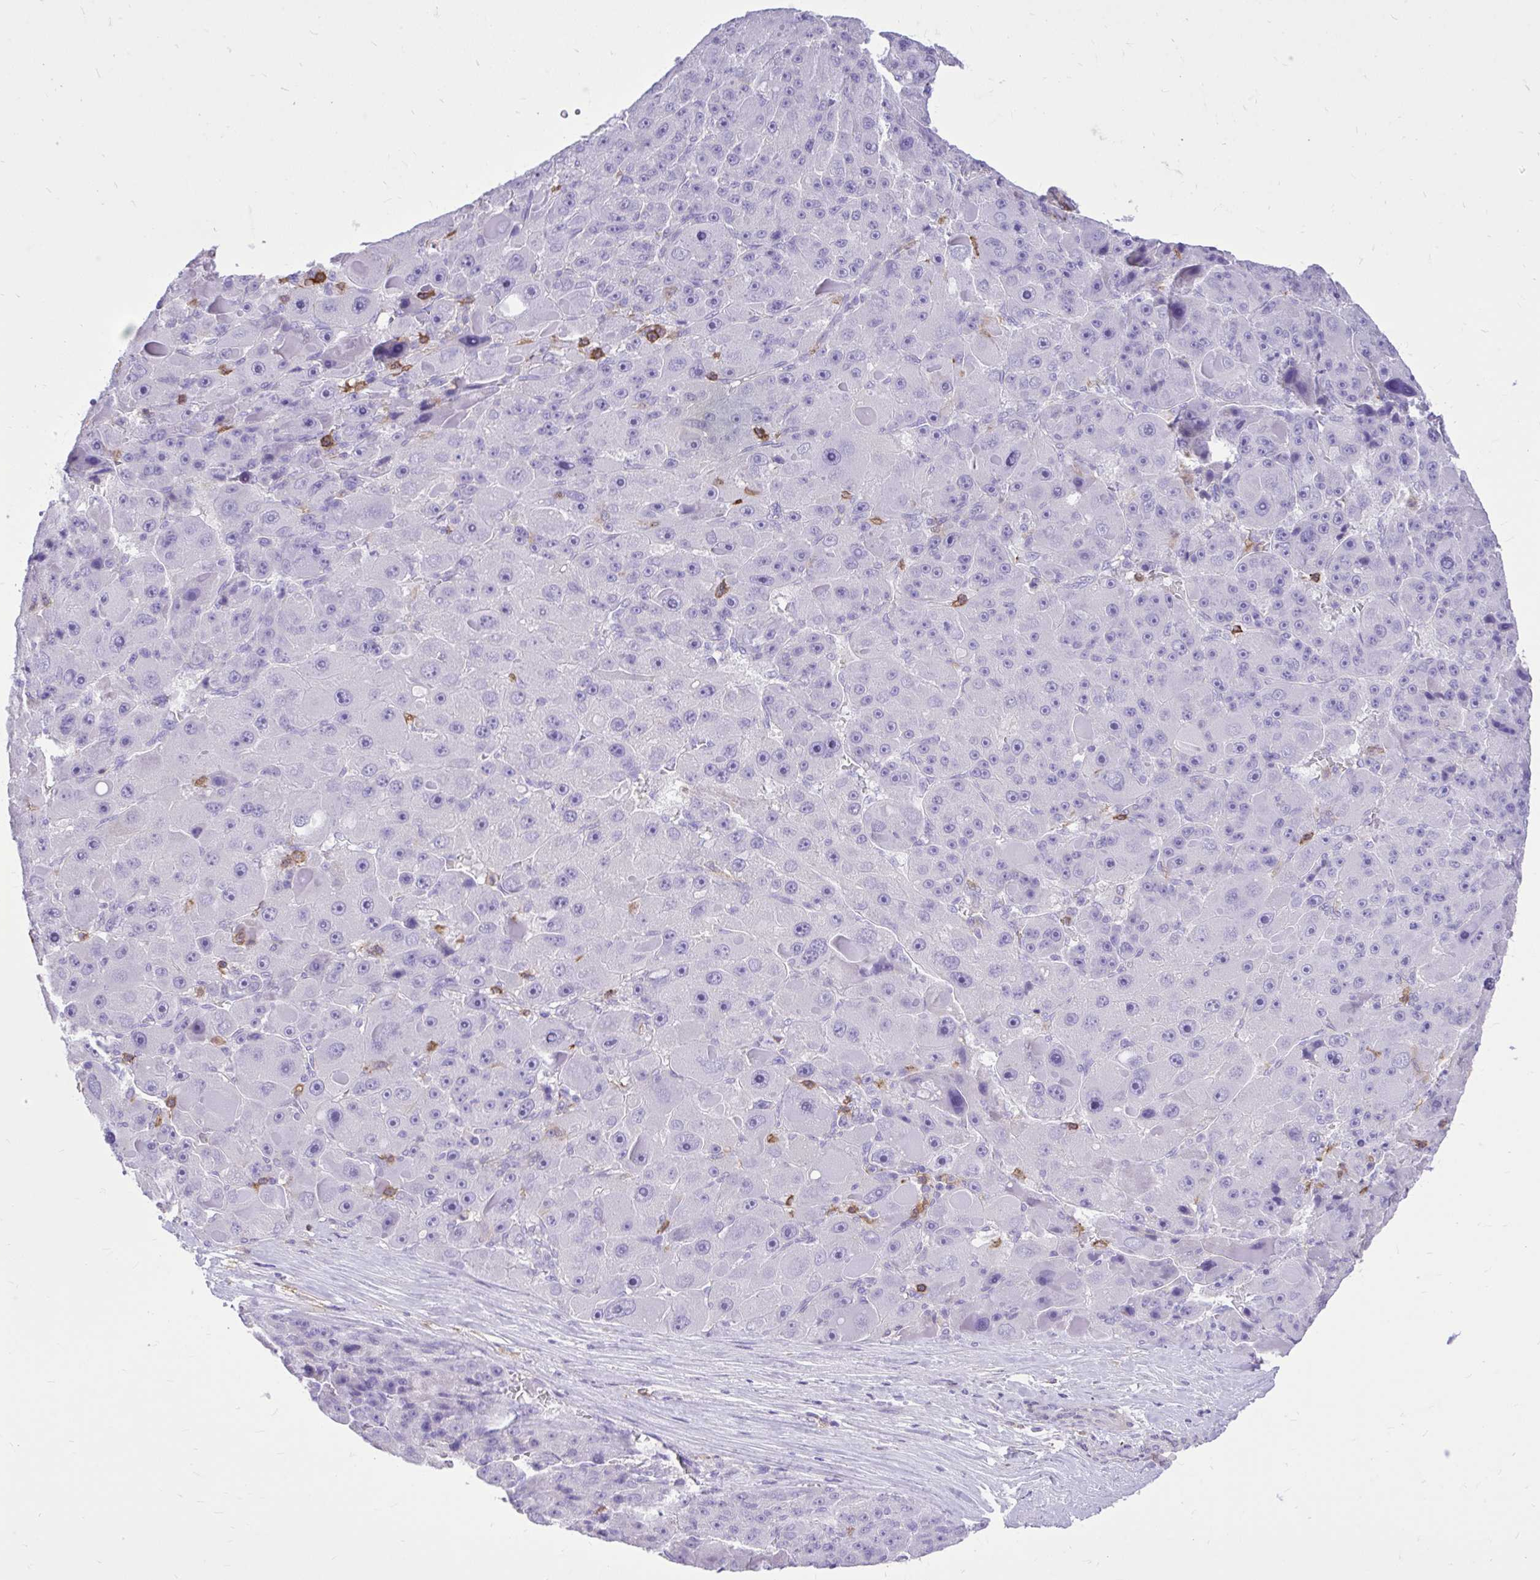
{"staining": {"intensity": "negative", "quantity": "none", "location": "none"}, "tissue": "liver cancer", "cell_type": "Tumor cells", "image_type": "cancer", "snomed": [{"axis": "morphology", "description": "Carcinoma, Hepatocellular, NOS"}, {"axis": "topography", "description": "Liver"}], "caption": "This is a image of IHC staining of liver cancer, which shows no staining in tumor cells. (IHC, brightfield microscopy, high magnification).", "gene": "TLR7", "patient": {"sex": "male", "age": 76}}